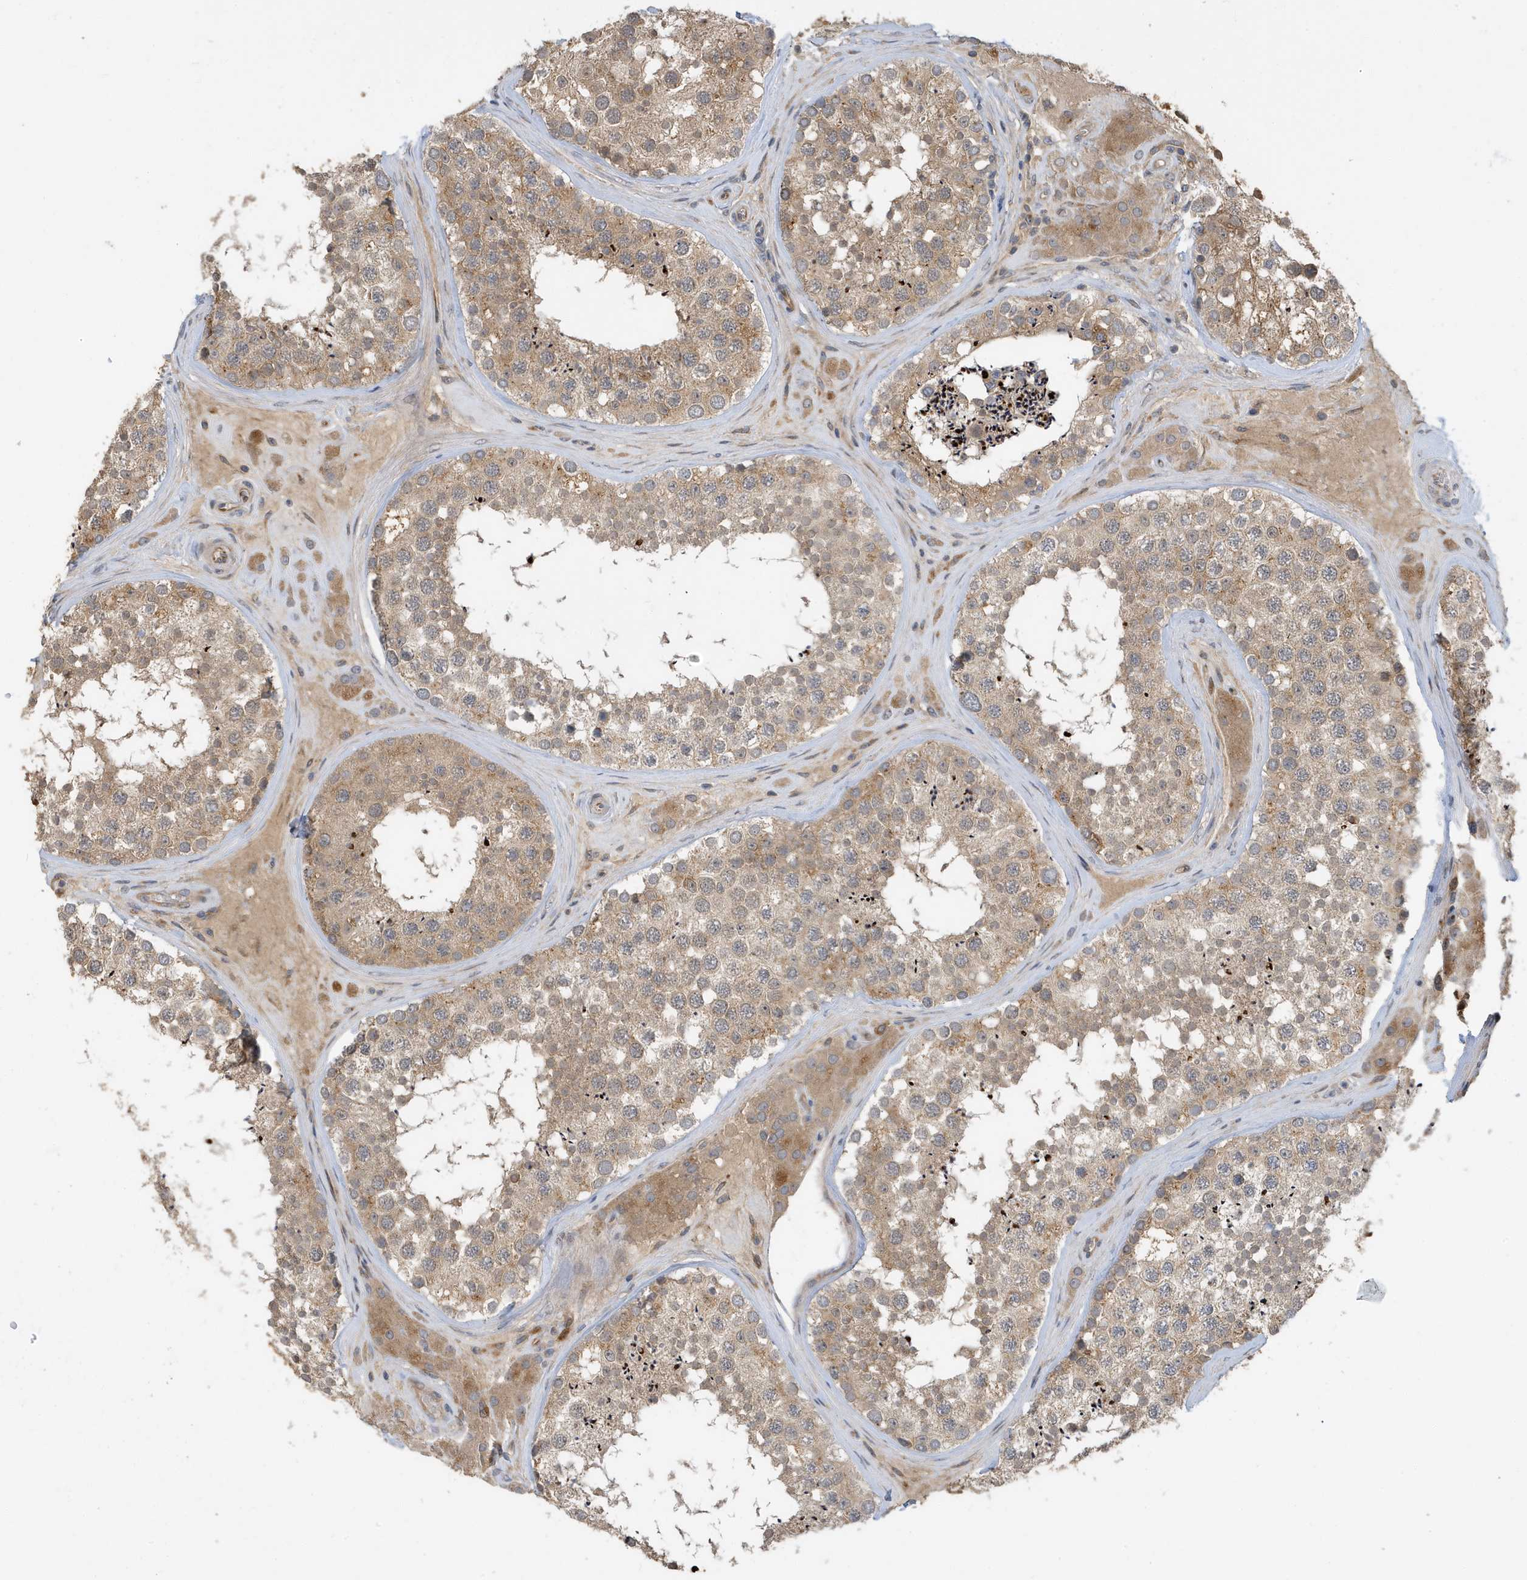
{"staining": {"intensity": "moderate", "quantity": ">75%", "location": "cytoplasmic/membranous"}, "tissue": "testis", "cell_type": "Cells in seminiferous ducts", "image_type": "normal", "snomed": [{"axis": "morphology", "description": "Normal tissue, NOS"}, {"axis": "topography", "description": "Testis"}], "caption": "Protein expression analysis of benign testis reveals moderate cytoplasmic/membranous staining in about >75% of cells in seminiferous ducts.", "gene": "LAPTM4A", "patient": {"sex": "male", "age": 46}}